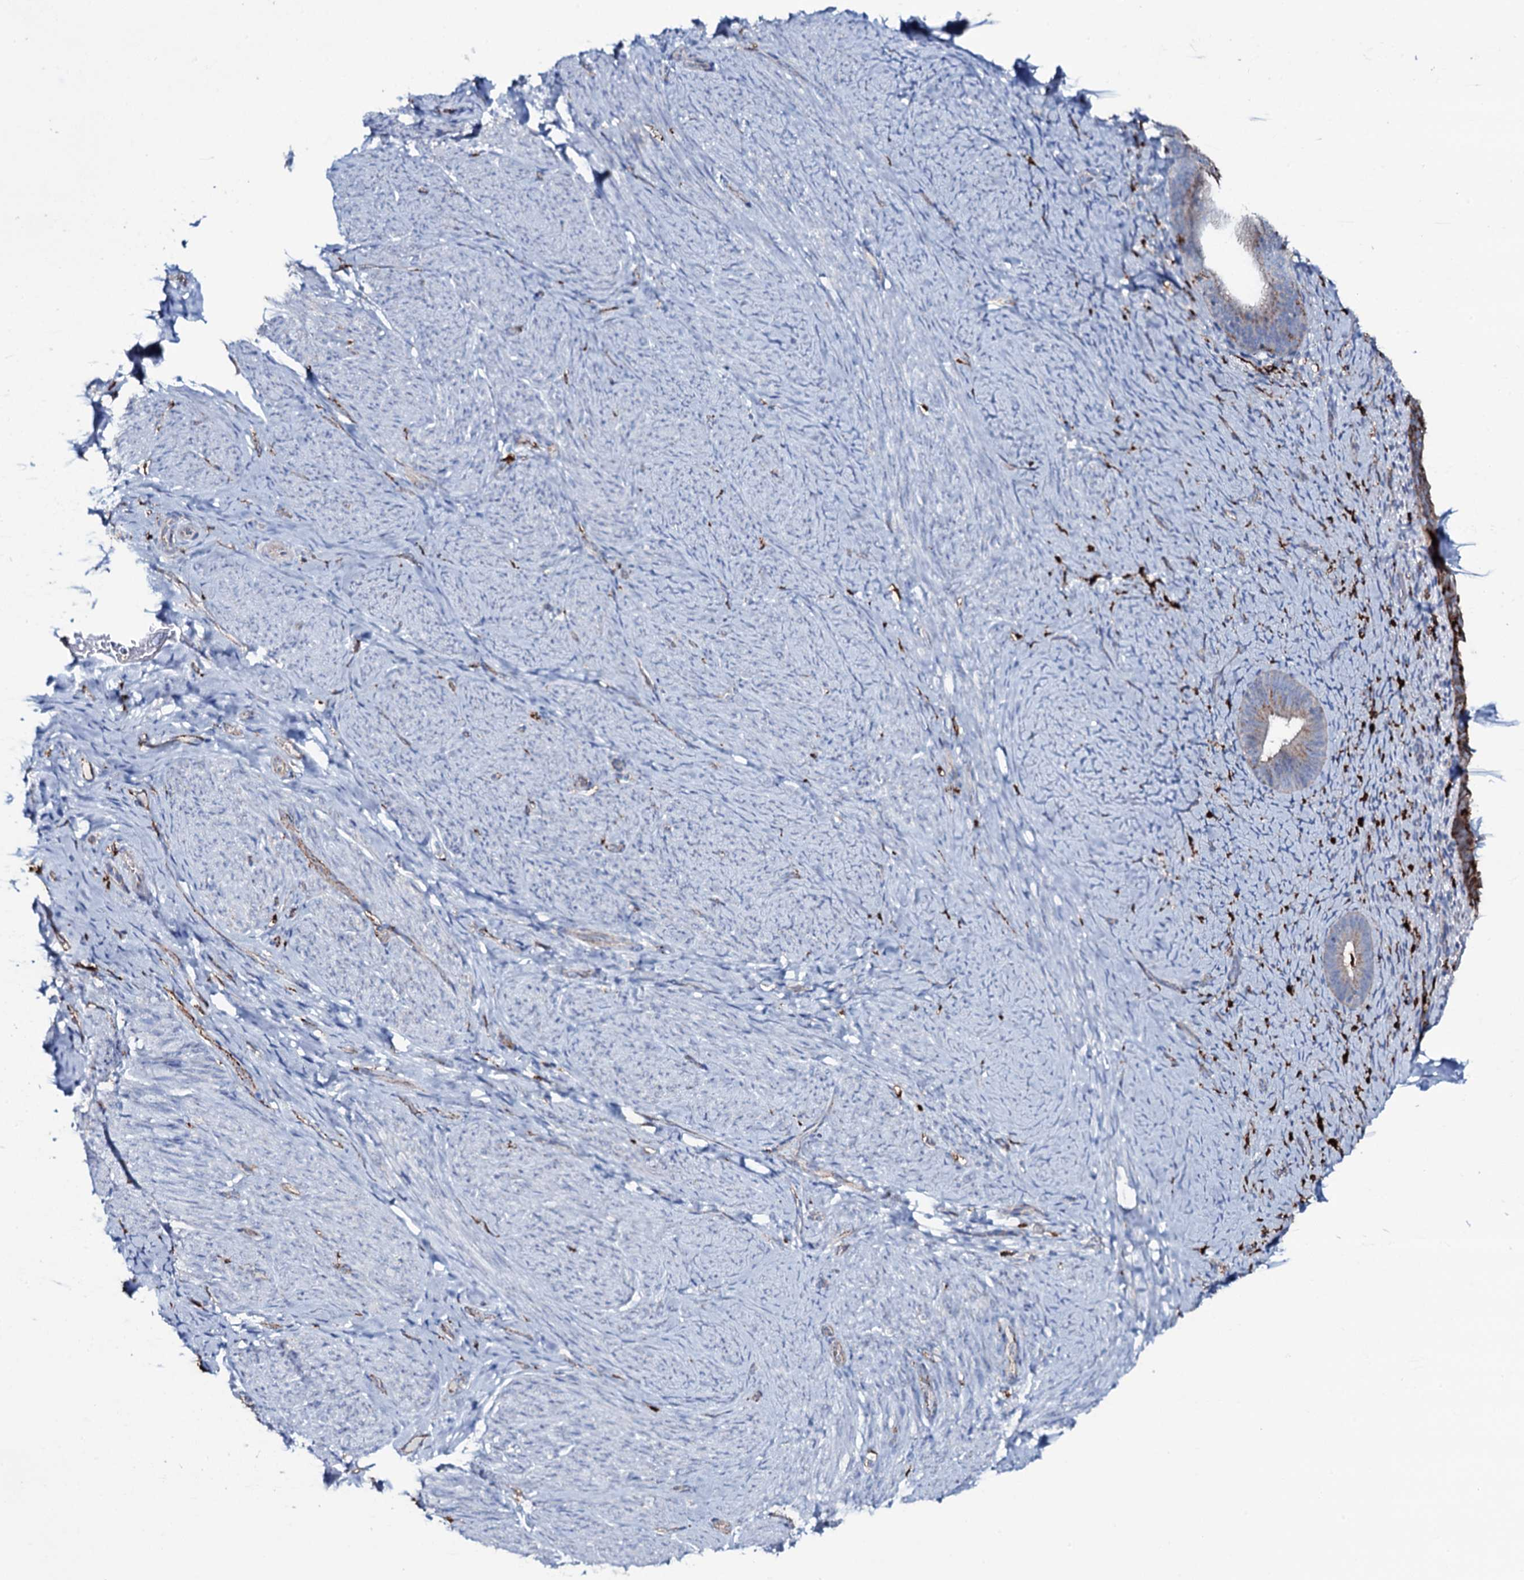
{"staining": {"intensity": "negative", "quantity": "none", "location": "none"}, "tissue": "endometrium", "cell_type": "Cells in endometrial stroma", "image_type": "normal", "snomed": [{"axis": "morphology", "description": "Normal tissue, NOS"}, {"axis": "topography", "description": "Endometrium"}], "caption": "IHC micrograph of normal endometrium: endometrium stained with DAB displays no significant protein expression in cells in endometrial stroma. Nuclei are stained in blue.", "gene": "OSBPL2", "patient": {"sex": "female", "age": 65}}